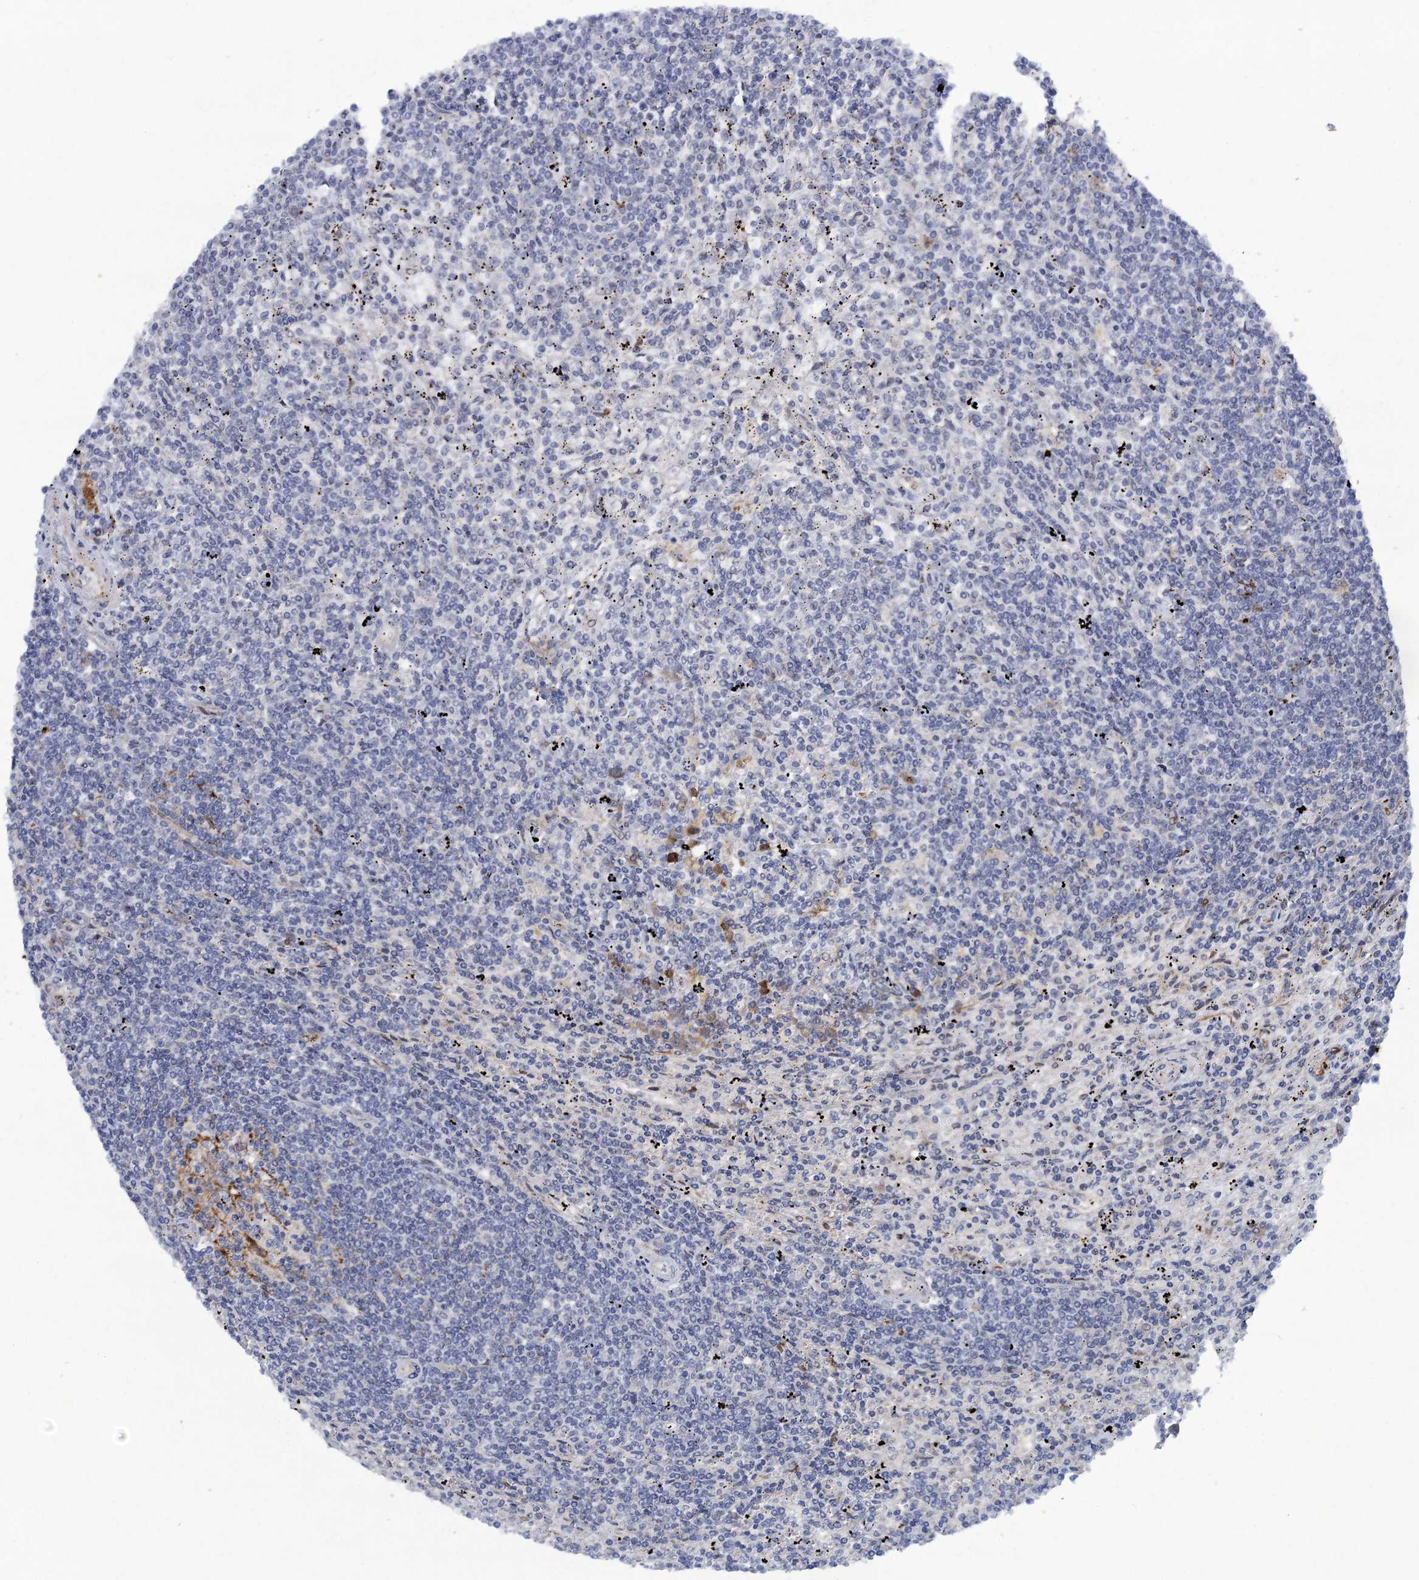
{"staining": {"intensity": "negative", "quantity": "none", "location": "none"}, "tissue": "lymphoma", "cell_type": "Tumor cells", "image_type": "cancer", "snomed": [{"axis": "morphology", "description": "Malignant lymphoma, non-Hodgkin's type, Low grade"}, {"axis": "topography", "description": "Spleen"}], "caption": "High power microscopy histopathology image of an immunohistochemistry (IHC) histopathology image of lymphoma, revealing no significant staining in tumor cells.", "gene": "QPCTL", "patient": {"sex": "male", "age": 76}}